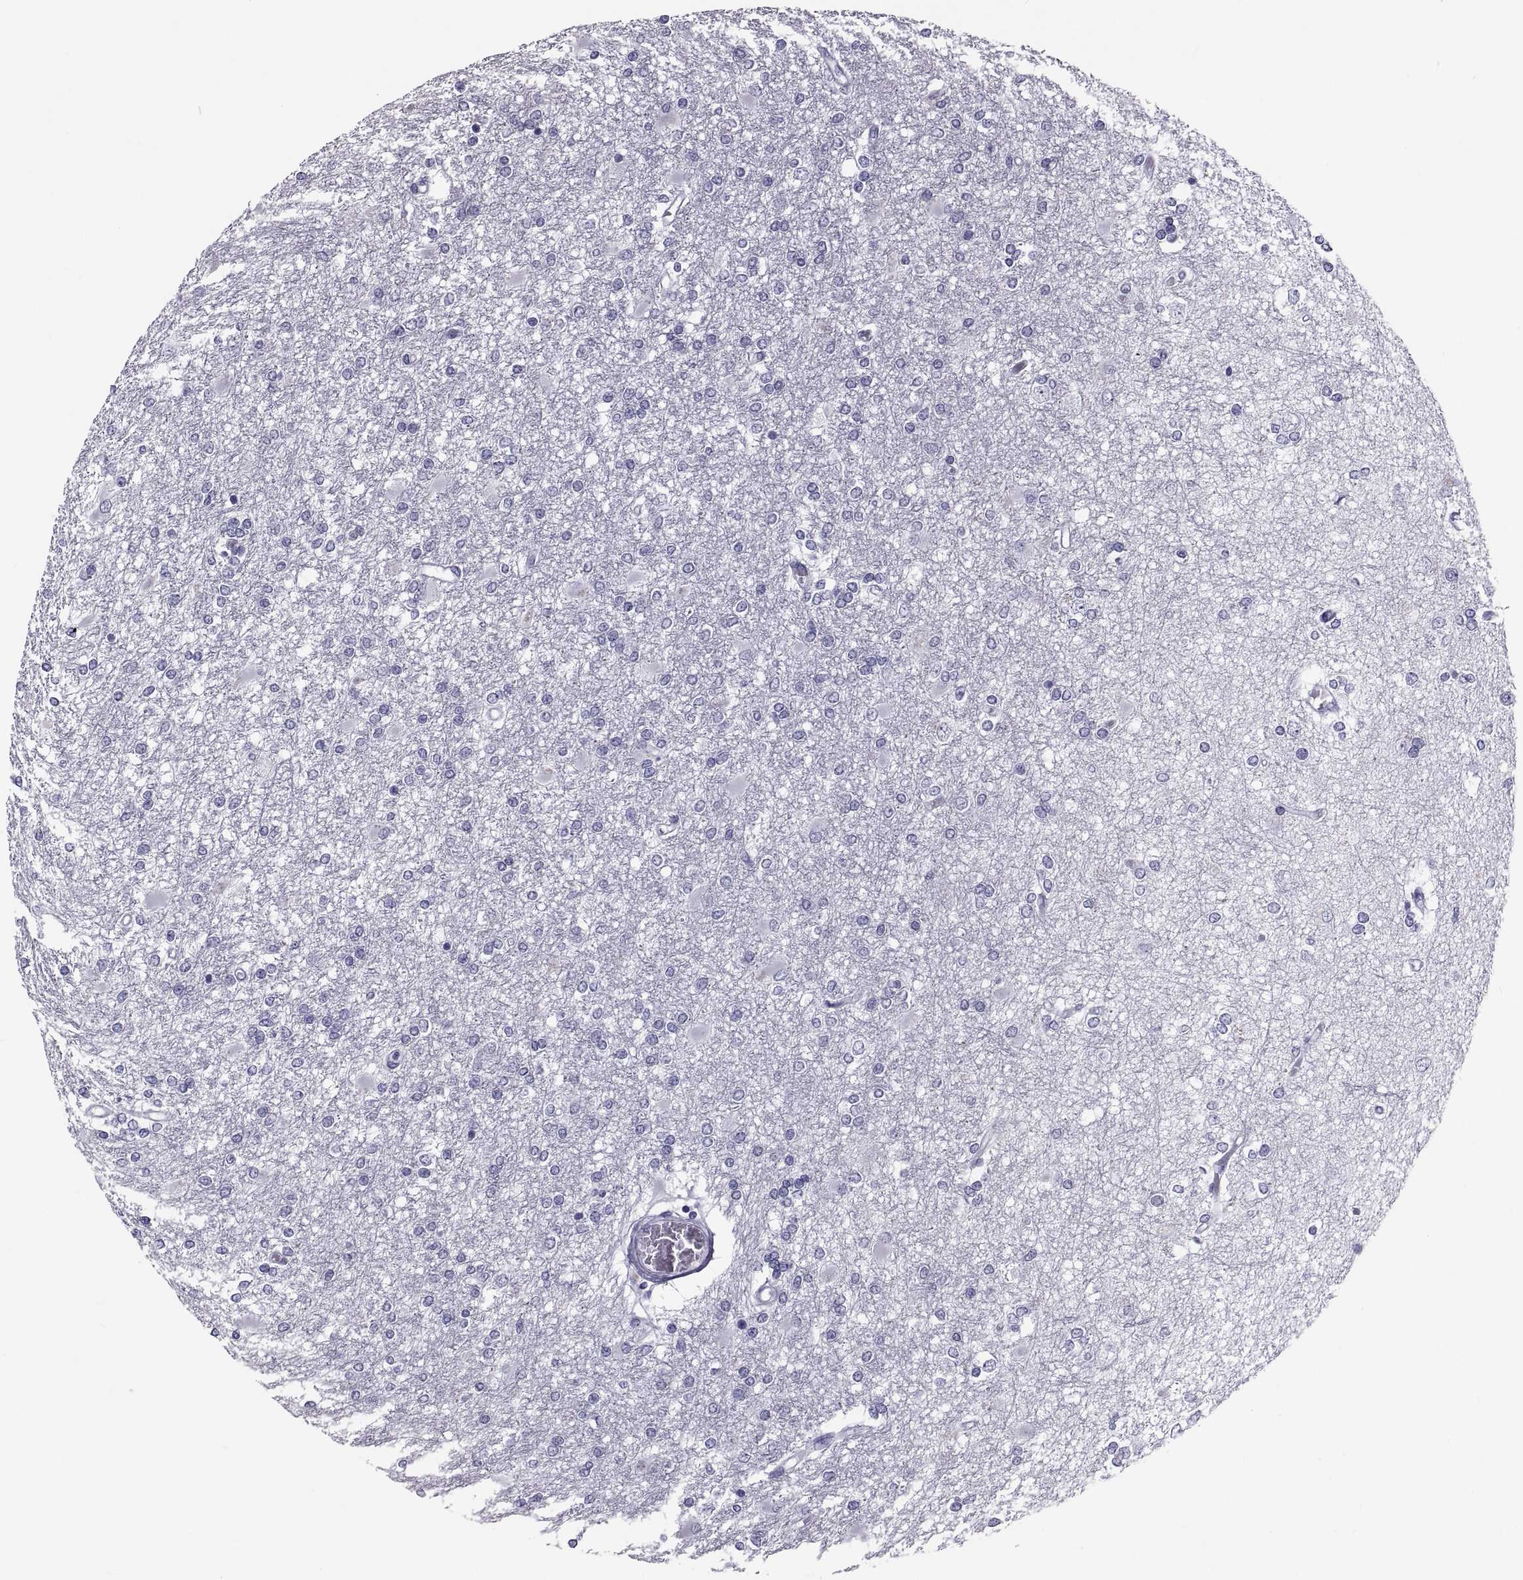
{"staining": {"intensity": "negative", "quantity": "none", "location": "none"}, "tissue": "glioma", "cell_type": "Tumor cells", "image_type": "cancer", "snomed": [{"axis": "morphology", "description": "Glioma, malignant, High grade"}, {"axis": "topography", "description": "Cerebral cortex"}], "caption": "Immunohistochemistry (IHC) image of human glioma stained for a protein (brown), which demonstrates no positivity in tumor cells.", "gene": "CRISP1", "patient": {"sex": "male", "age": 79}}